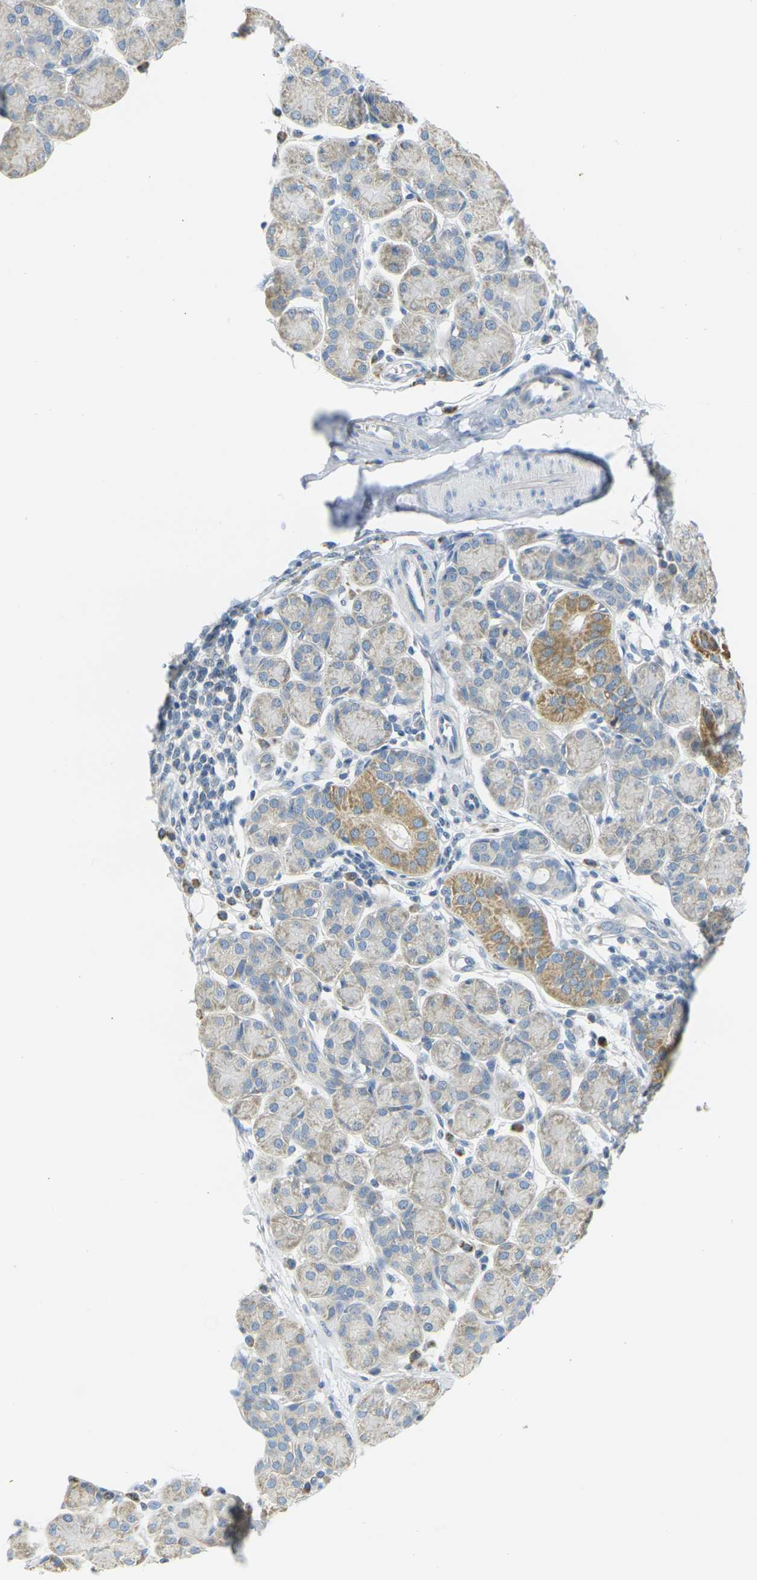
{"staining": {"intensity": "moderate", "quantity": "<25%", "location": "cytoplasmic/membranous"}, "tissue": "salivary gland", "cell_type": "Glandular cells", "image_type": "normal", "snomed": [{"axis": "morphology", "description": "Normal tissue, NOS"}, {"axis": "morphology", "description": "Inflammation, NOS"}, {"axis": "topography", "description": "Lymph node"}, {"axis": "topography", "description": "Salivary gland"}], "caption": "Salivary gland stained with immunohistochemistry reveals moderate cytoplasmic/membranous positivity in about <25% of glandular cells. (DAB (3,3'-diaminobenzidine) = brown stain, brightfield microscopy at high magnification).", "gene": "PARD6B", "patient": {"sex": "male", "age": 3}}